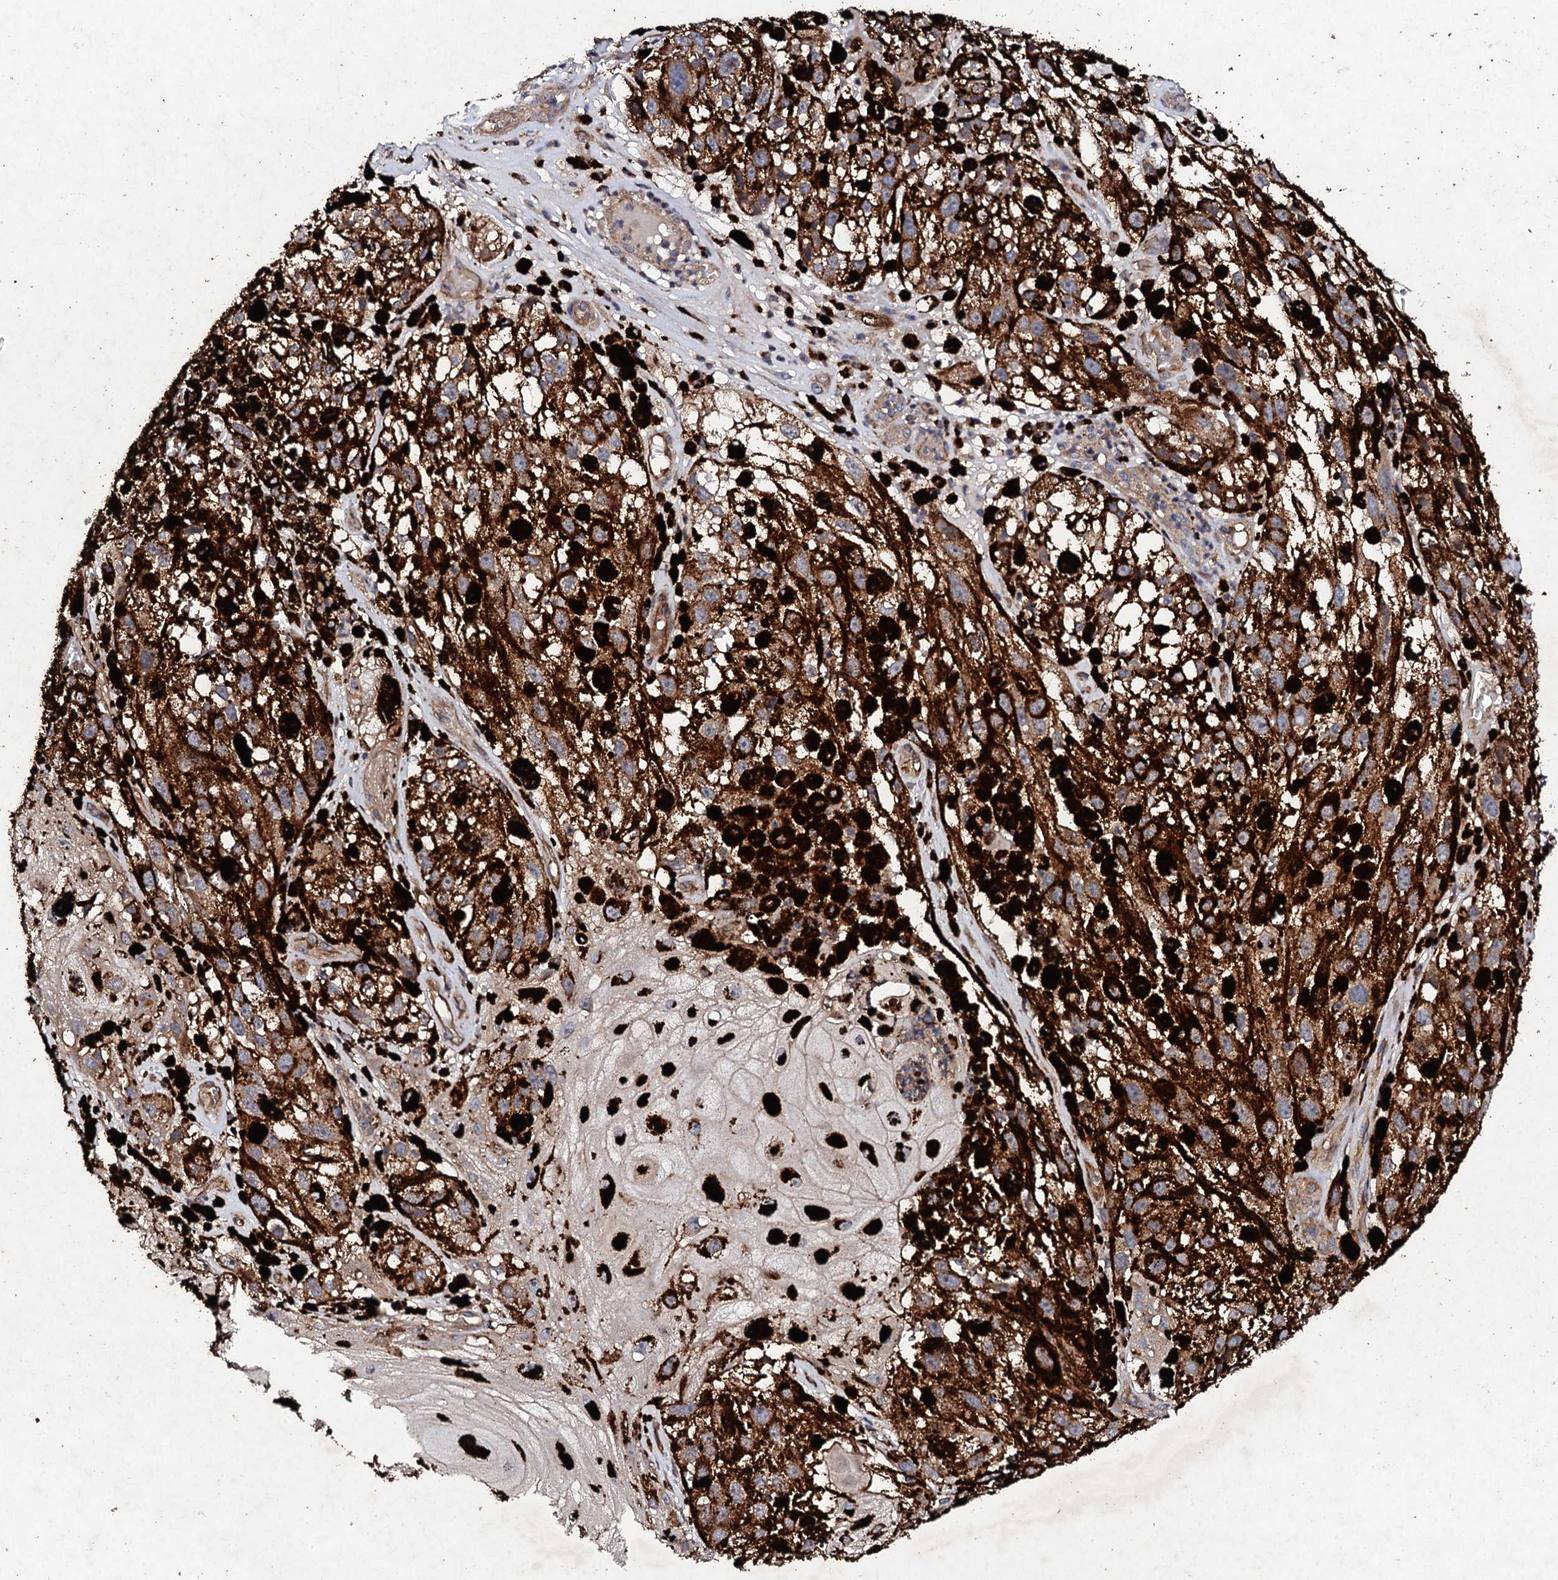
{"staining": {"intensity": "moderate", "quantity": ">75%", "location": "cytoplasmic/membranous"}, "tissue": "melanoma", "cell_type": "Tumor cells", "image_type": "cancer", "snomed": [{"axis": "morphology", "description": "Malignant melanoma, NOS"}, {"axis": "topography", "description": "Skin"}], "caption": "Malignant melanoma was stained to show a protein in brown. There is medium levels of moderate cytoplasmic/membranous staining in approximately >75% of tumor cells. The protein of interest is stained brown, and the nuclei are stained in blue (DAB IHC with brightfield microscopy, high magnification).", "gene": "MOCOS", "patient": {"sex": "male", "age": 88}}